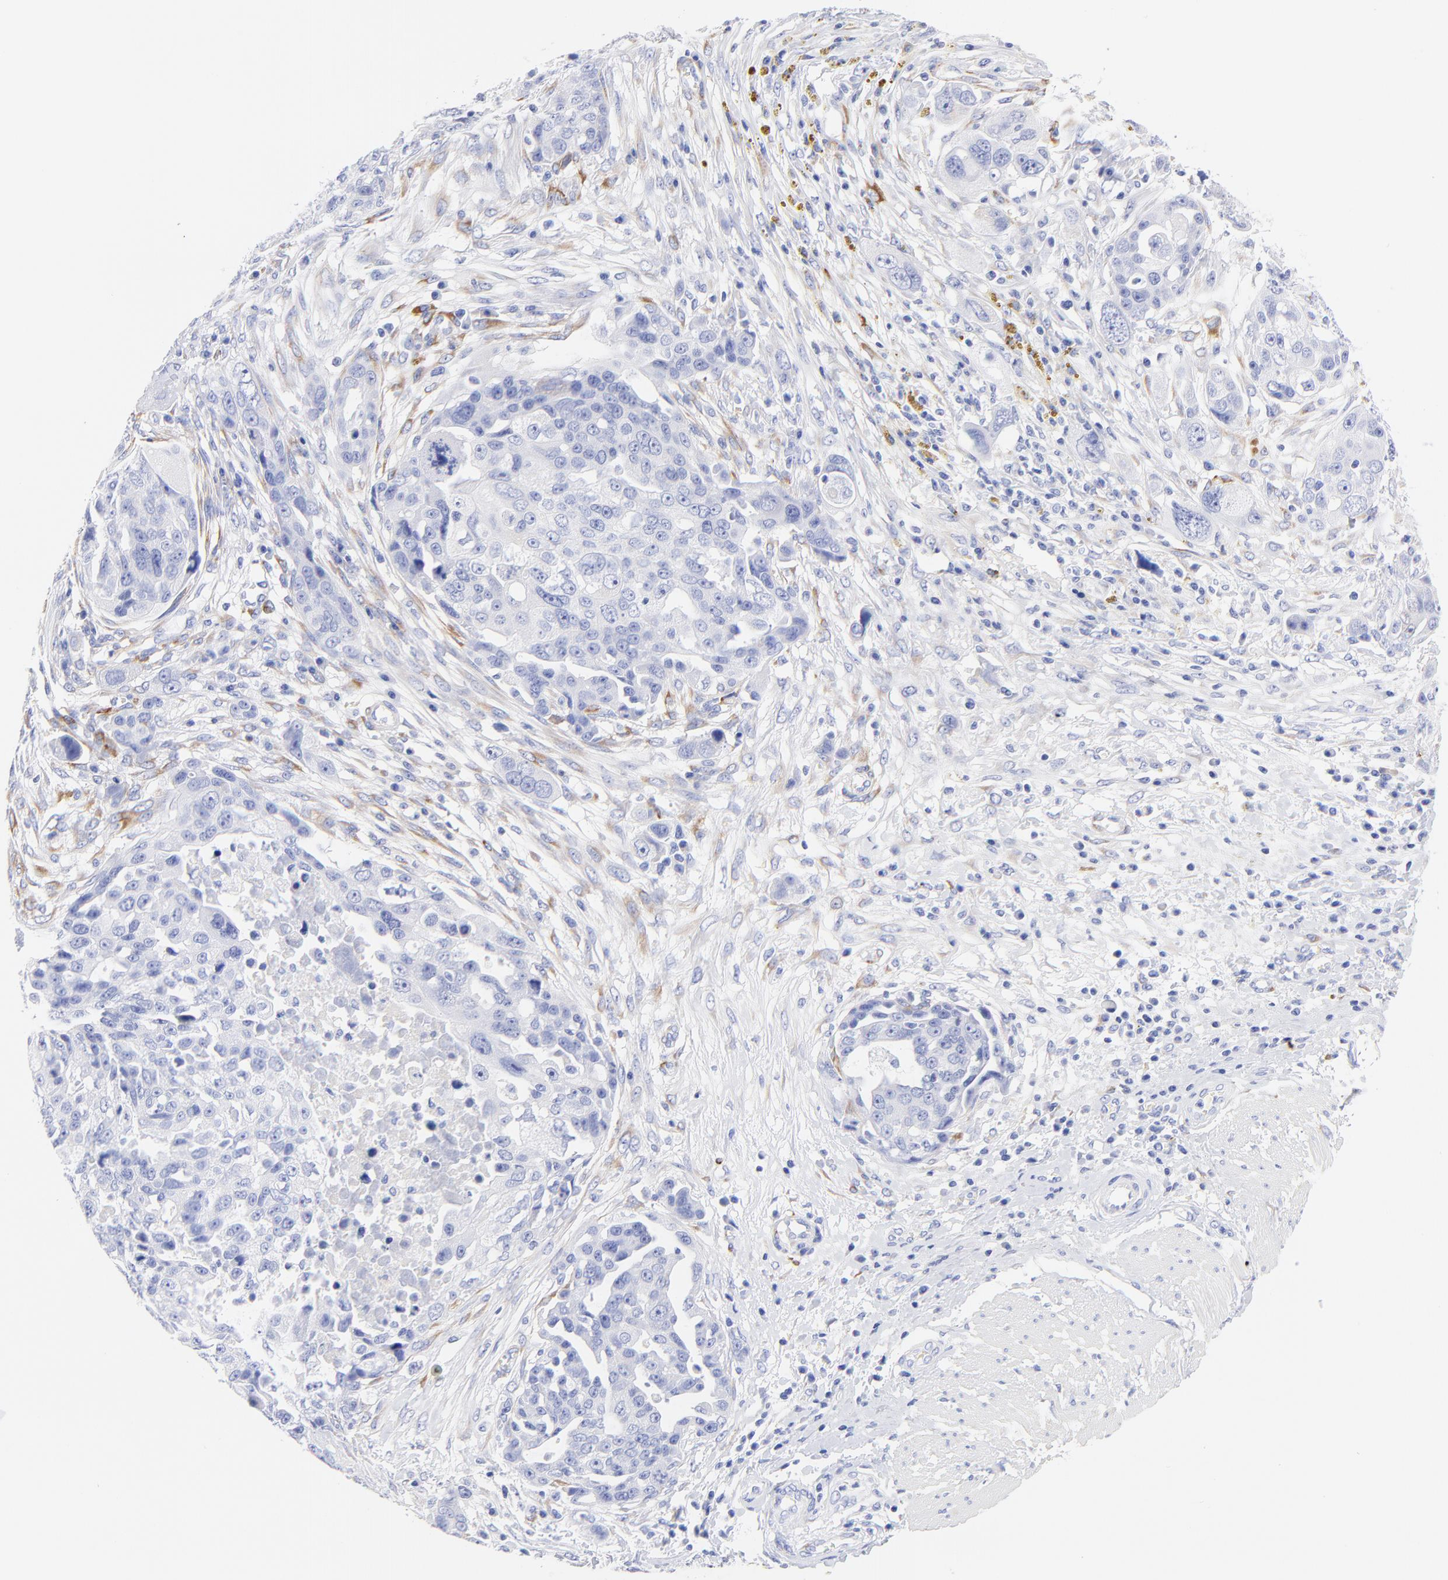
{"staining": {"intensity": "negative", "quantity": "none", "location": "none"}, "tissue": "ovarian cancer", "cell_type": "Tumor cells", "image_type": "cancer", "snomed": [{"axis": "morphology", "description": "Carcinoma, endometroid"}, {"axis": "topography", "description": "Ovary"}], "caption": "Tumor cells show no significant expression in ovarian endometroid carcinoma.", "gene": "C1QTNF6", "patient": {"sex": "female", "age": 75}}